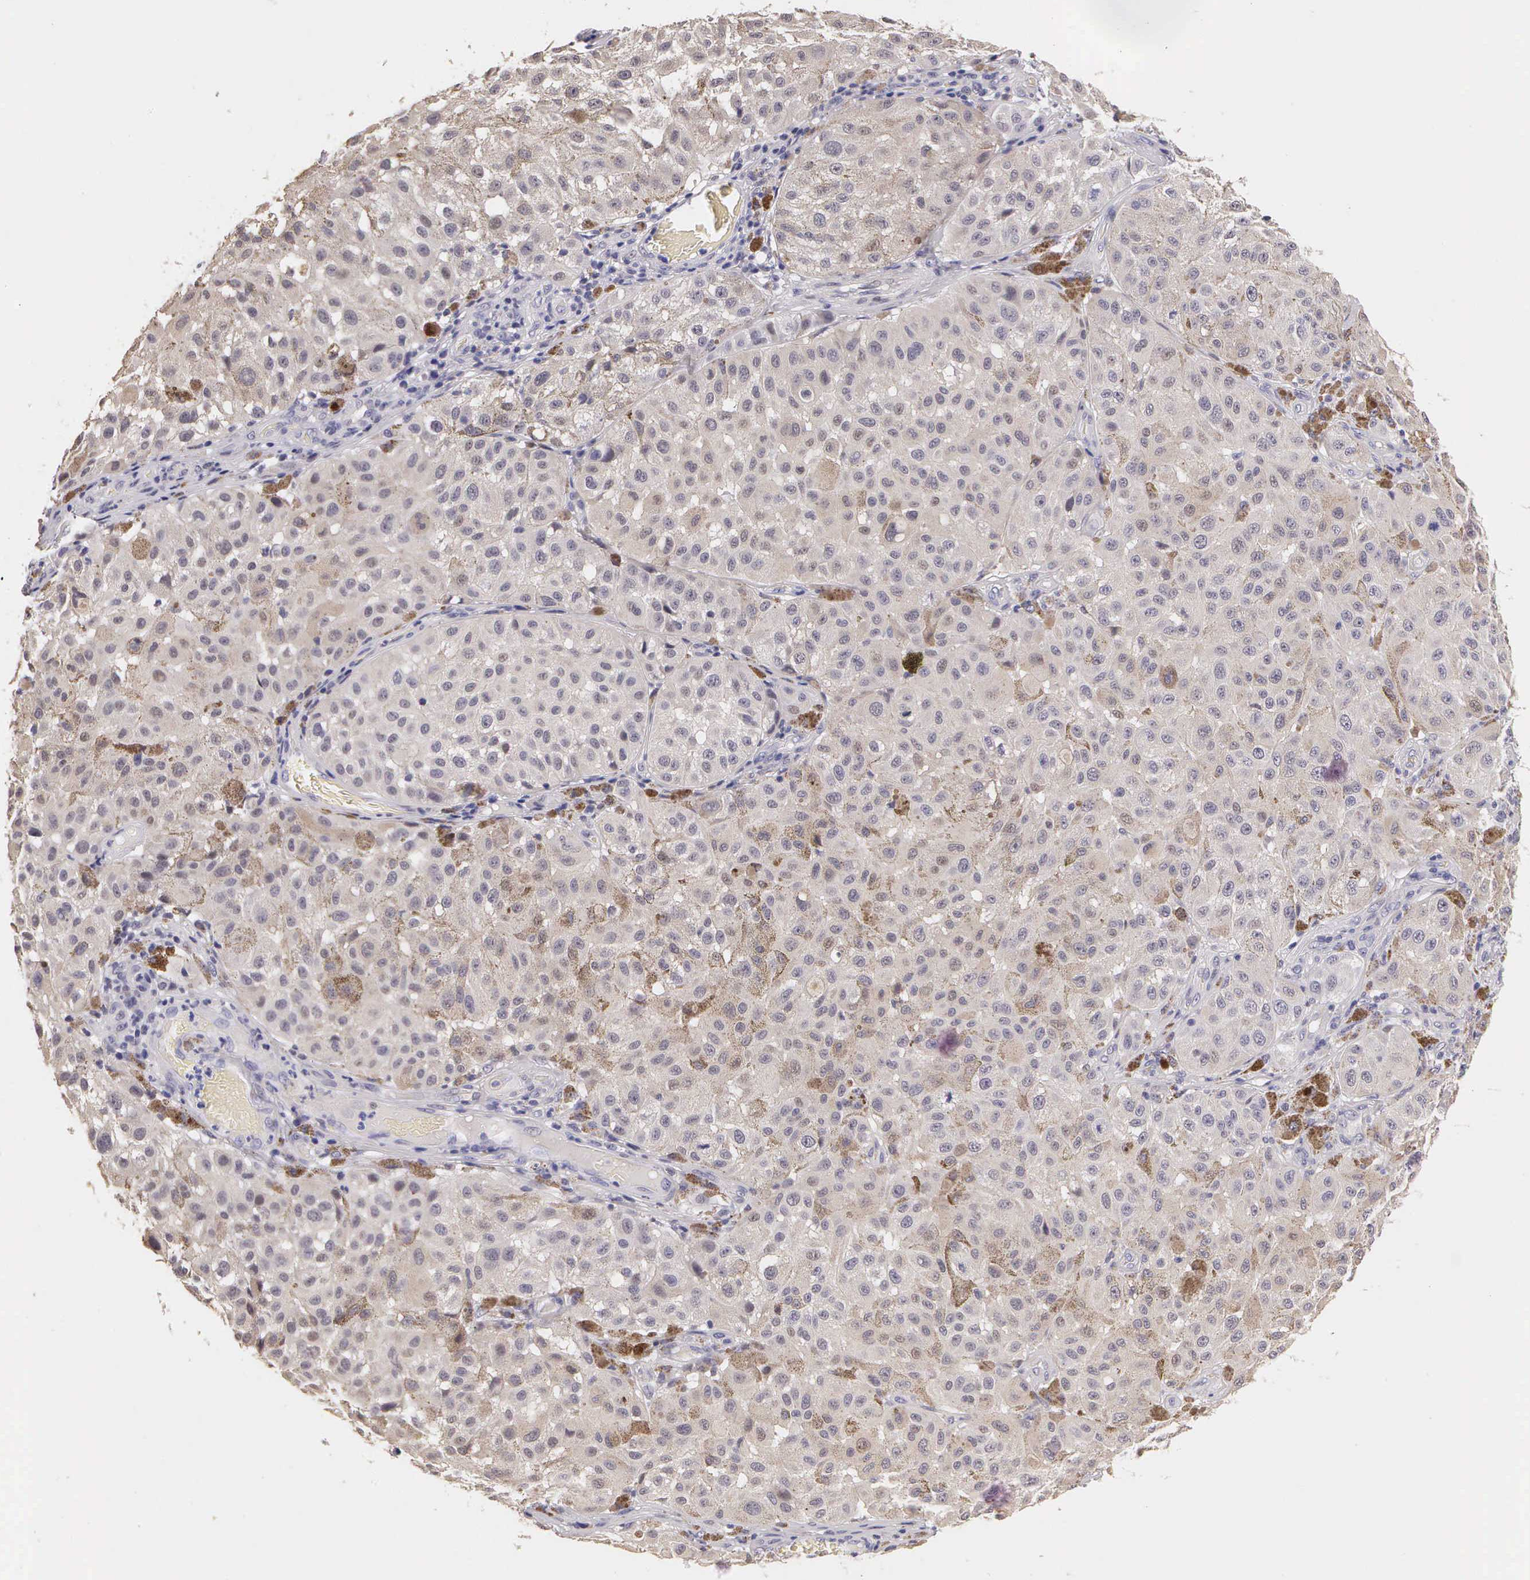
{"staining": {"intensity": "negative", "quantity": "none", "location": "none"}, "tissue": "melanoma", "cell_type": "Tumor cells", "image_type": "cancer", "snomed": [{"axis": "morphology", "description": "Malignant melanoma, NOS"}, {"axis": "topography", "description": "Skin"}], "caption": "Immunohistochemistry of human melanoma displays no staining in tumor cells. (Brightfield microscopy of DAB (3,3'-diaminobenzidine) immunohistochemistry (IHC) at high magnification).", "gene": "ESR1", "patient": {"sex": "female", "age": 64}}